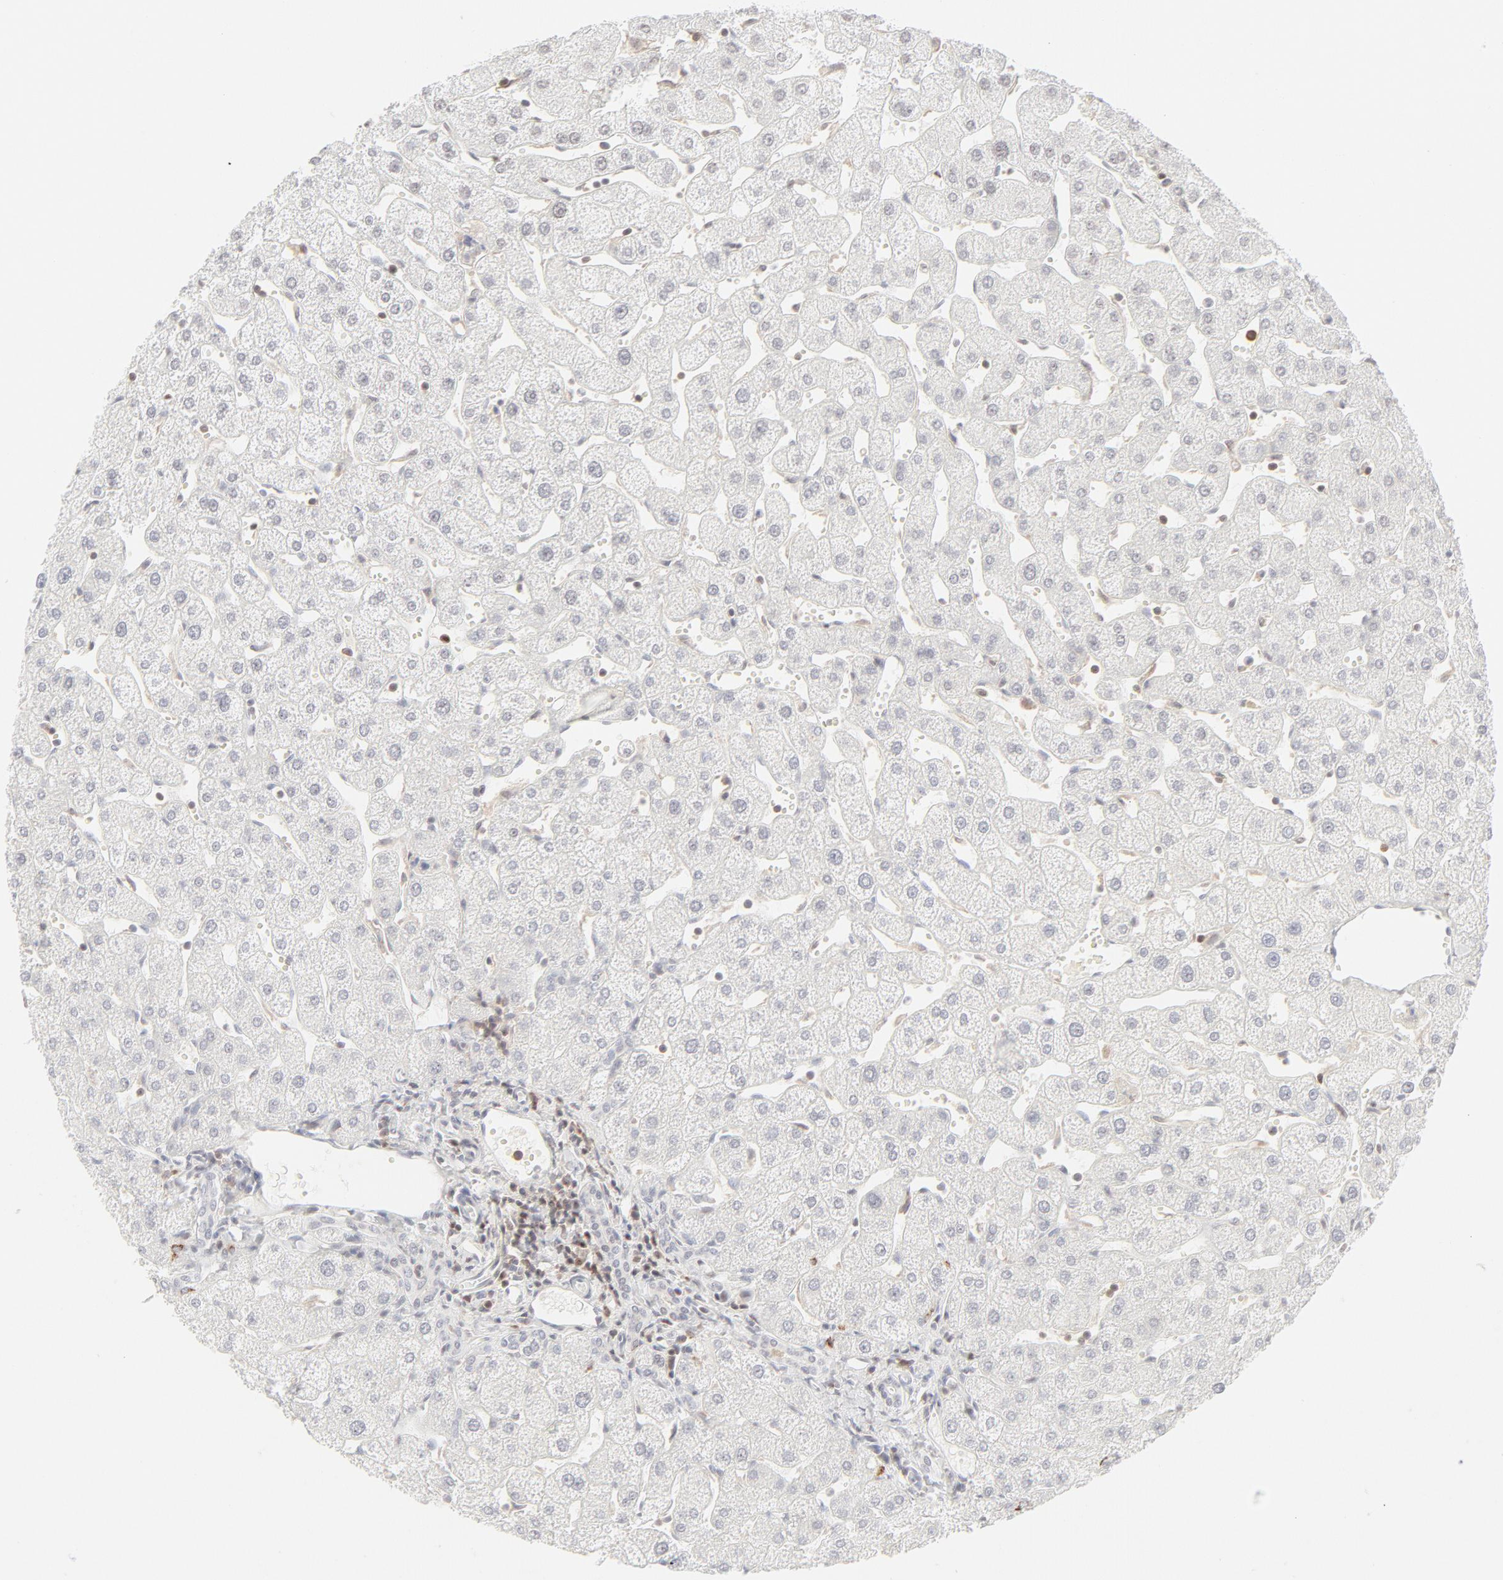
{"staining": {"intensity": "negative", "quantity": "none", "location": "none"}, "tissue": "liver", "cell_type": "Cholangiocytes", "image_type": "normal", "snomed": [{"axis": "morphology", "description": "Normal tissue, NOS"}, {"axis": "topography", "description": "Liver"}], "caption": "DAB immunohistochemical staining of normal human liver shows no significant staining in cholangiocytes. (DAB immunohistochemistry (IHC) with hematoxylin counter stain).", "gene": "PRKCB", "patient": {"sex": "male", "age": 67}}